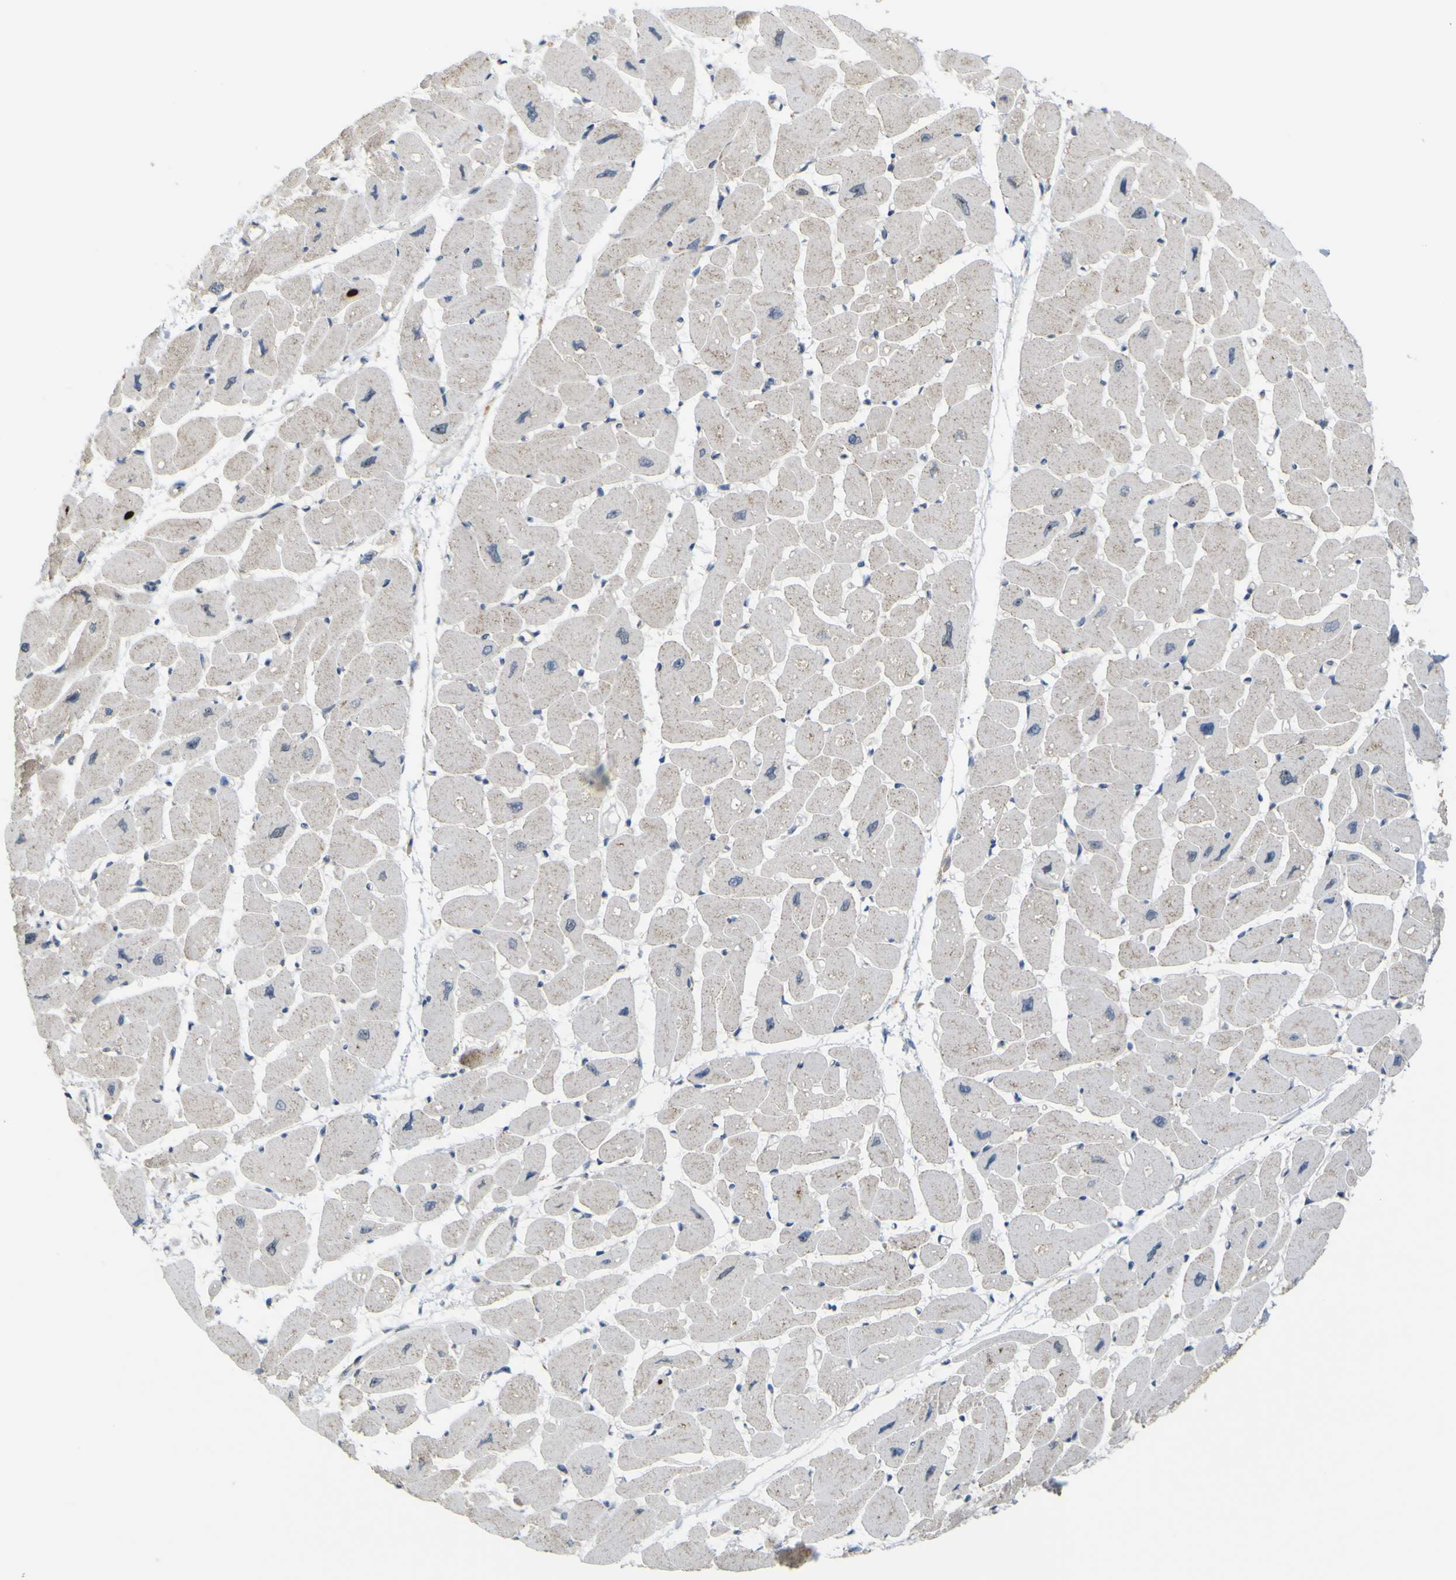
{"staining": {"intensity": "weak", "quantity": ">75%", "location": "cytoplasmic/membranous"}, "tissue": "heart muscle", "cell_type": "Cardiomyocytes", "image_type": "normal", "snomed": [{"axis": "morphology", "description": "Normal tissue, NOS"}, {"axis": "topography", "description": "Heart"}], "caption": "High-magnification brightfield microscopy of normal heart muscle stained with DAB (3,3'-diaminobenzidine) (brown) and counterstained with hematoxylin (blue). cardiomyocytes exhibit weak cytoplasmic/membranous staining is identified in approximately>75% of cells.", "gene": "ACBD5", "patient": {"sex": "female", "age": 54}}